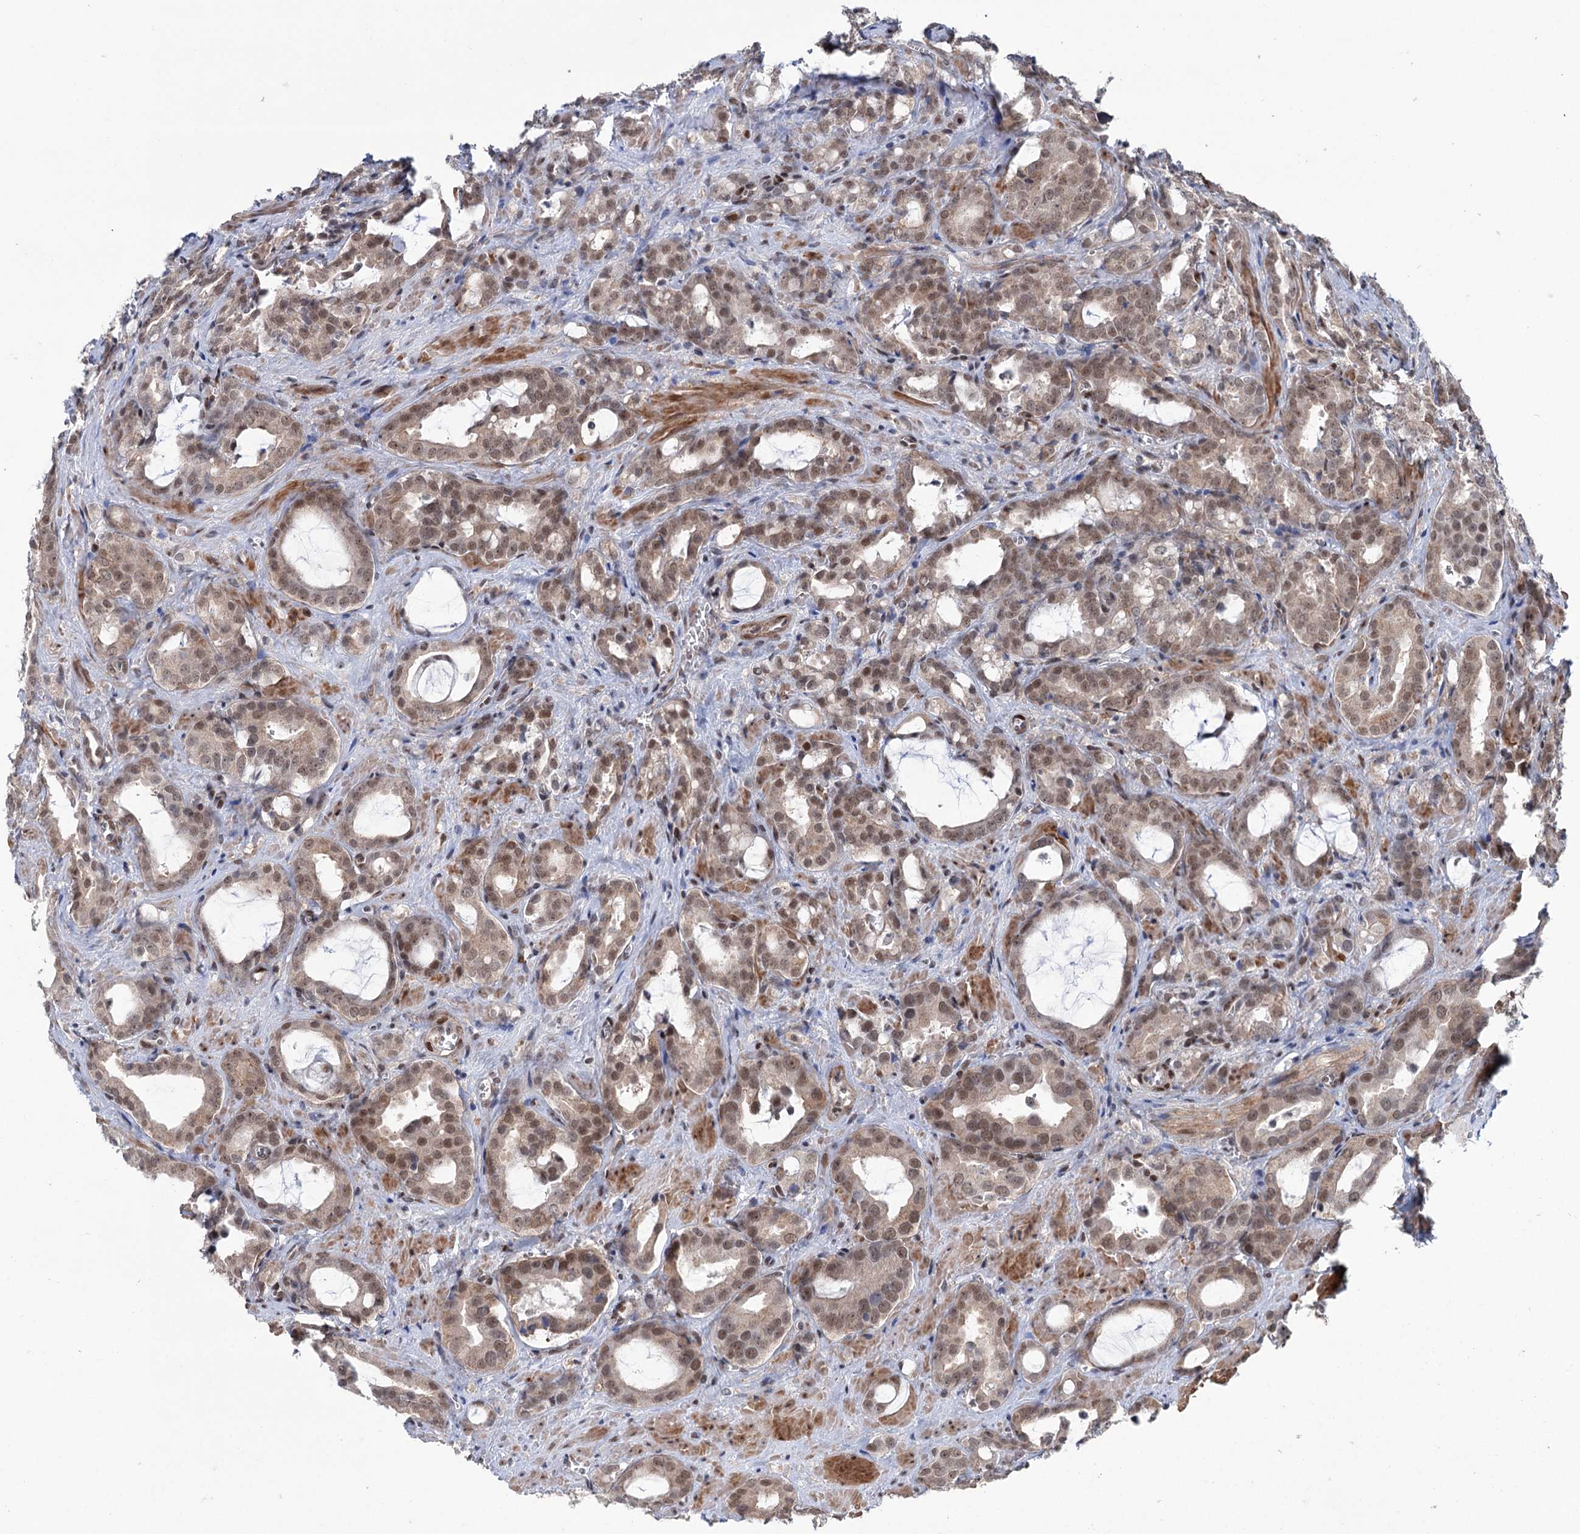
{"staining": {"intensity": "moderate", "quantity": ">75%", "location": "nuclear"}, "tissue": "prostate cancer", "cell_type": "Tumor cells", "image_type": "cancer", "snomed": [{"axis": "morphology", "description": "Adenocarcinoma, High grade"}, {"axis": "topography", "description": "Prostate"}], "caption": "Immunohistochemical staining of human high-grade adenocarcinoma (prostate) exhibits medium levels of moderate nuclear staining in approximately >75% of tumor cells.", "gene": "FAM53A", "patient": {"sex": "male", "age": 72}}